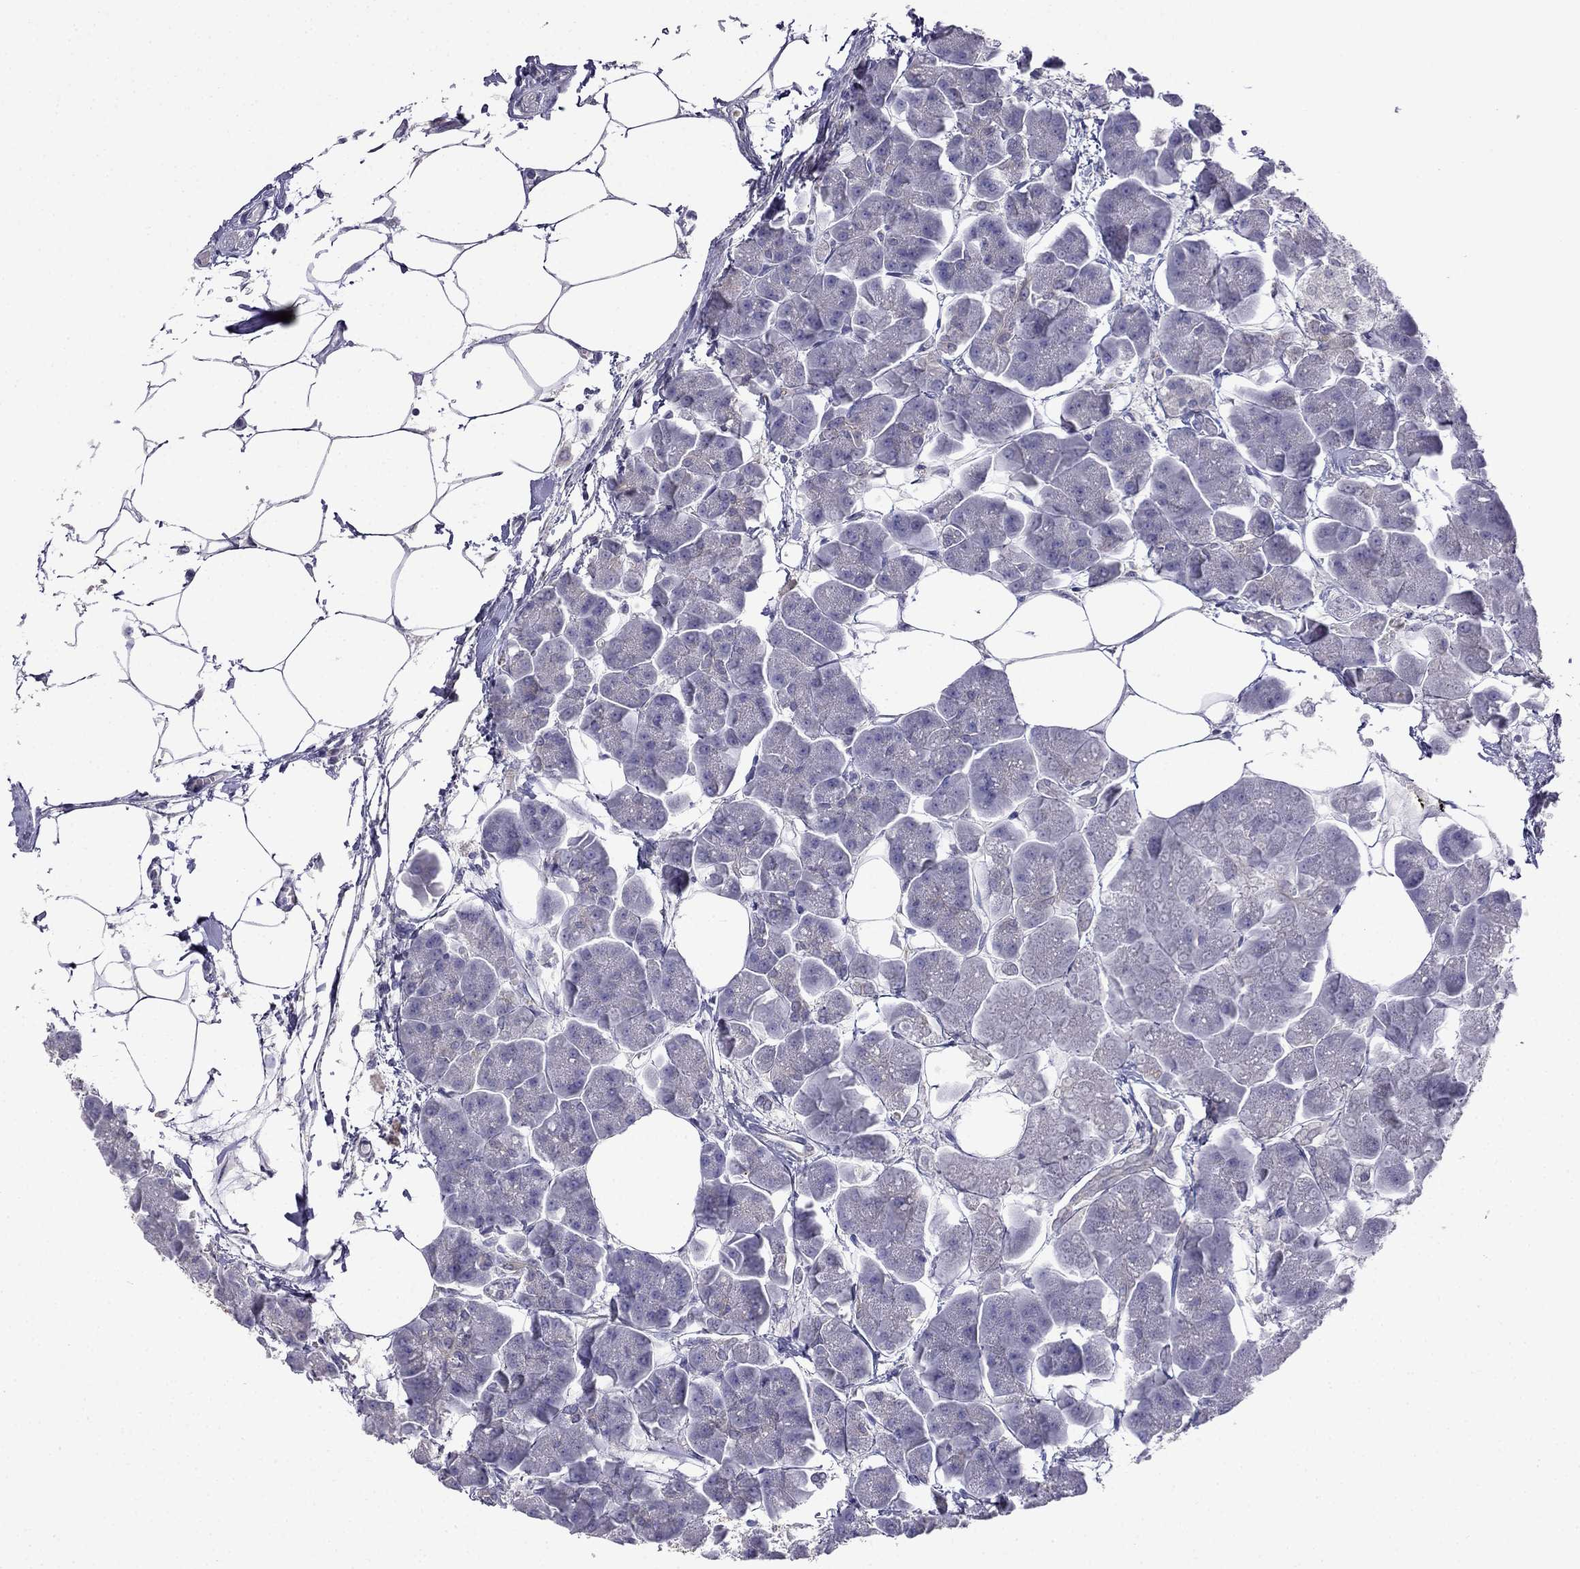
{"staining": {"intensity": "negative", "quantity": "none", "location": "none"}, "tissue": "pancreas", "cell_type": "Exocrine glandular cells", "image_type": "normal", "snomed": [{"axis": "morphology", "description": "Normal tissue, NOS"}, {"axis": "topography", "description": "Adipose tissue"}, {"axis": "topography", "description": "Pancreas"}, {"axis": "topography", "description": "Peripheral nerve tissue"}], "caption": "This is a histopathology image of IHC staining of normal pancreas, which shows no positivity in exocrine glandular cells. Nuclei are stained in blue.", "gene": "SCNN1D", "patient": {"sex": "female", "age": 58}}